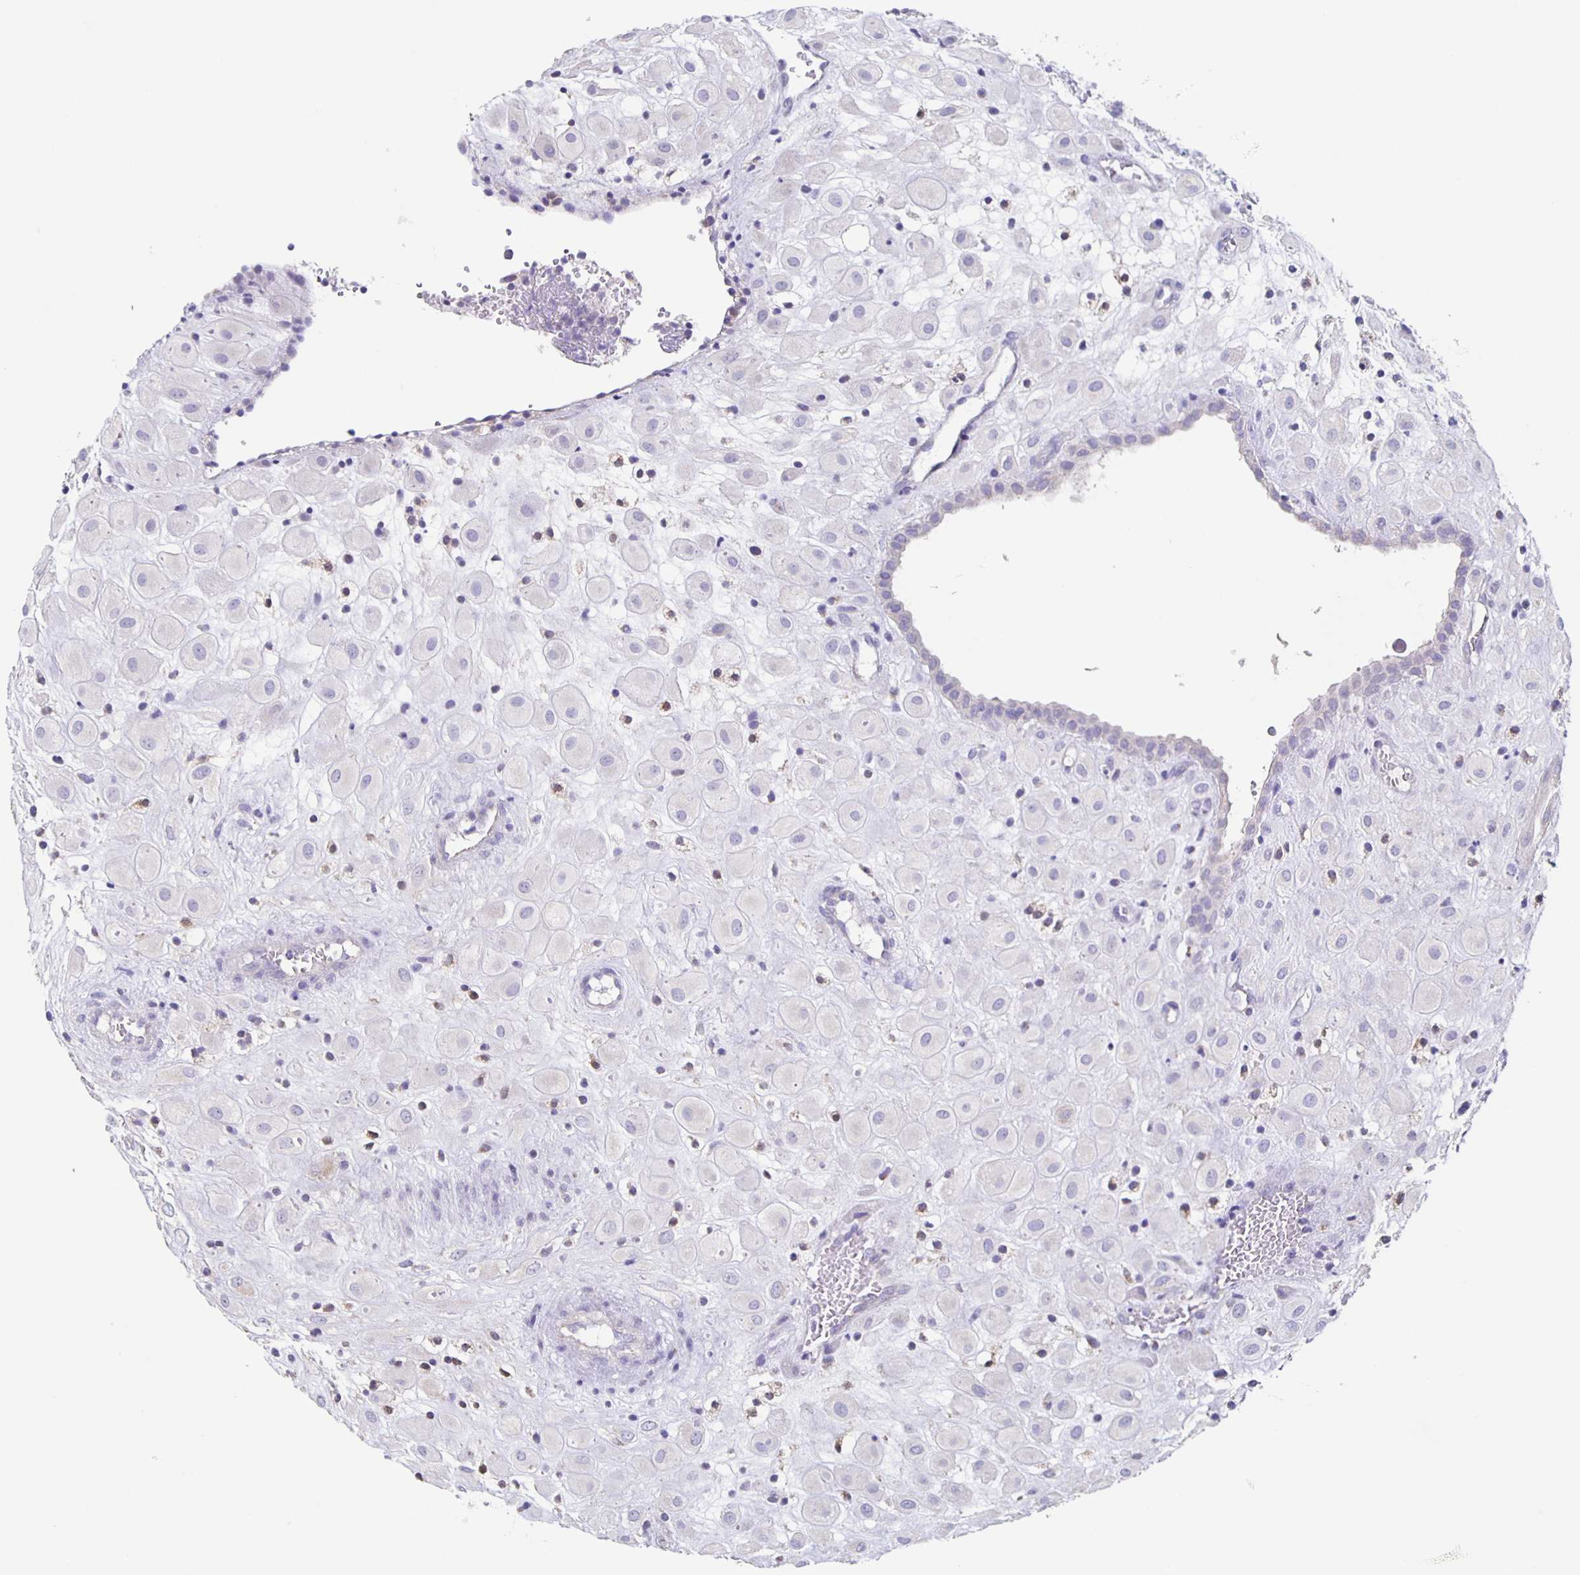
{"staining": {"intensity": "negative", "quantity": "none", "location": "none"}, "tissue": "placenta", "cell_type": "Decidual cells", "image_type": "normal", "snomed": [{"axis": "morphology", "description": "Normal tissue, NOS"}, {"axis": "topography", "description": "Placenta"}], "caption": "Placenta stained for a protein using IHC shows no expression decidual cells.", "gene": "TPPP", "patient": {"sex": "female", "age": 24}}